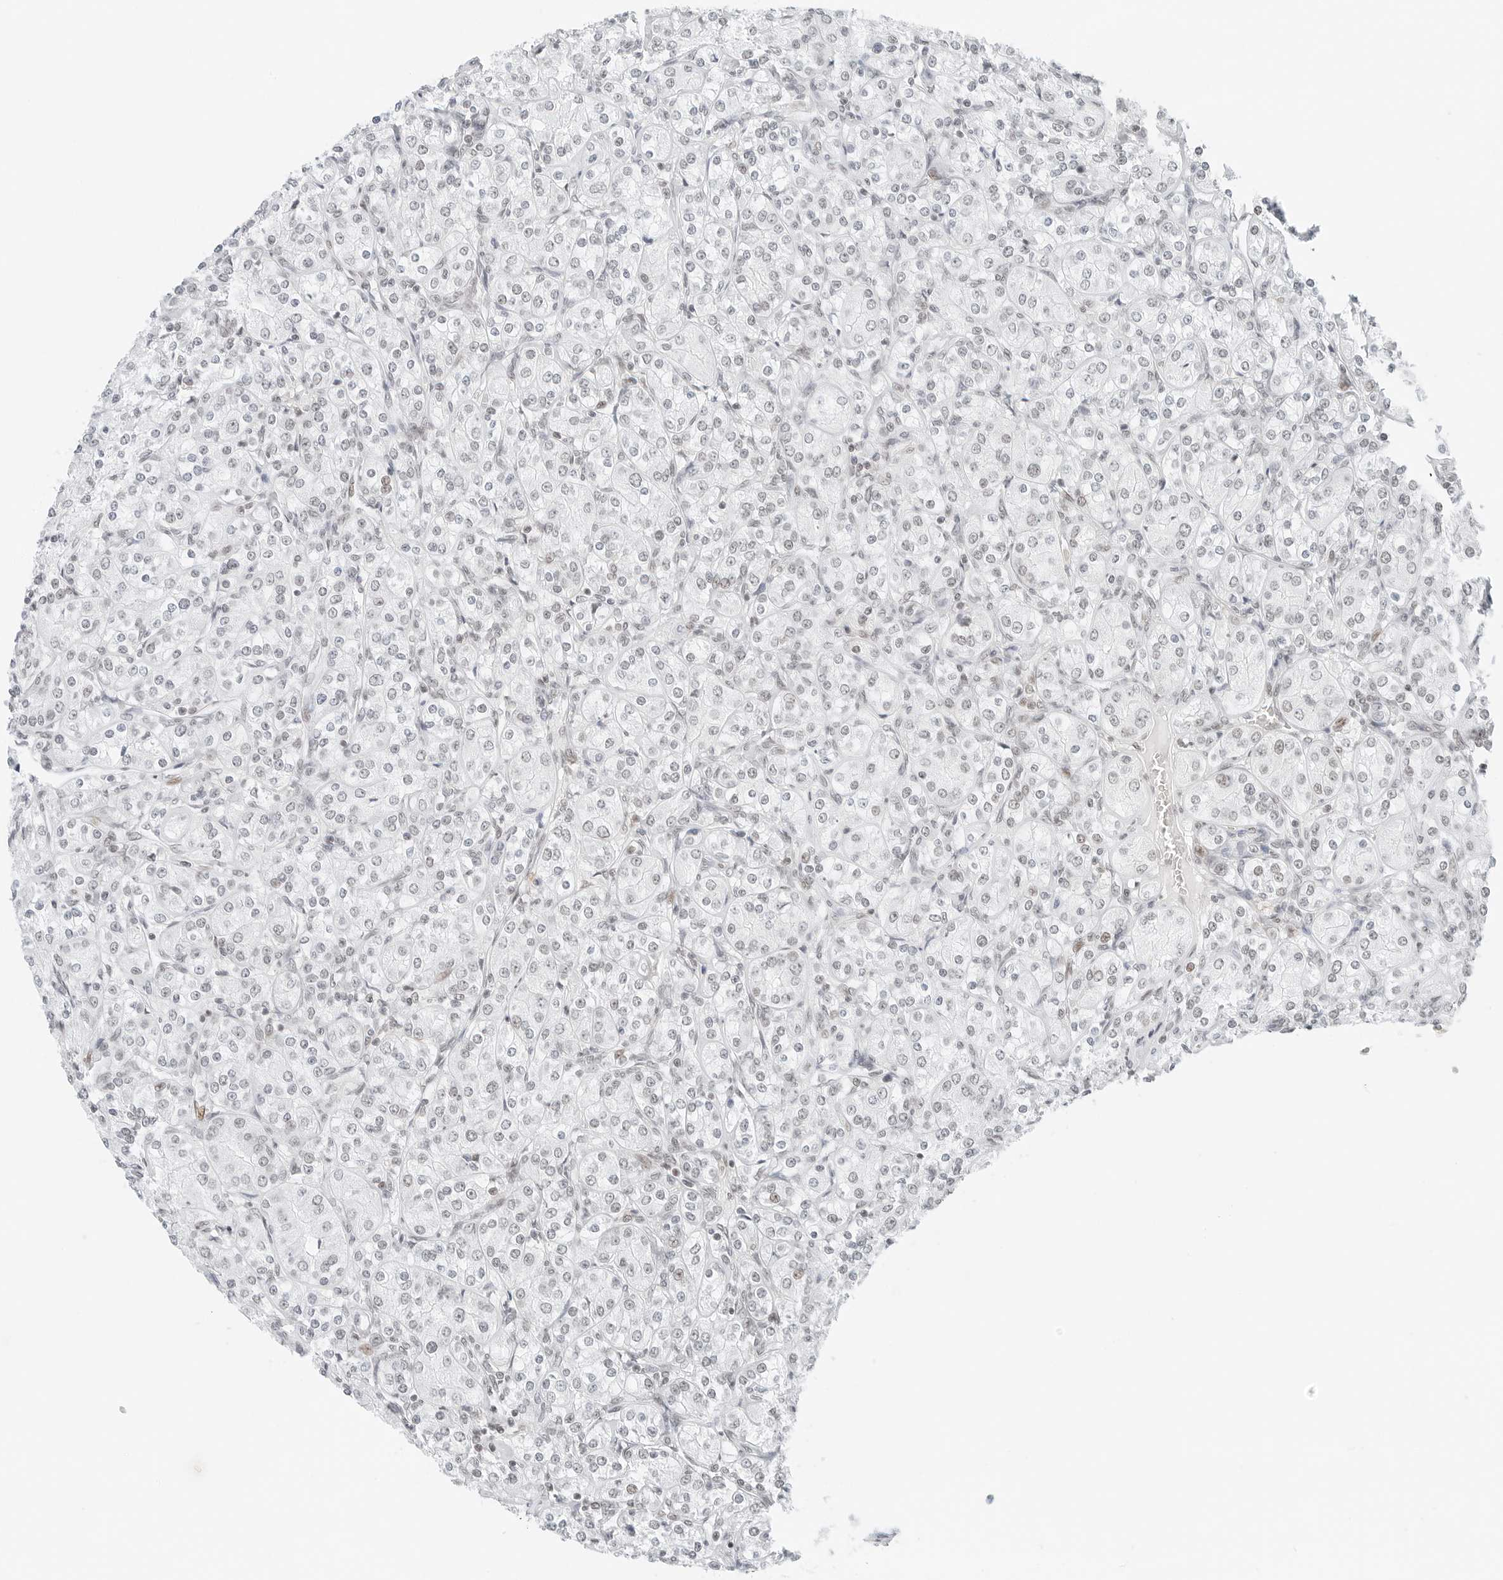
{"staining": {"intensity": "negative", "quantity": "none", "location": "none"}, "tissue": "renal cancer", "cell_type": "Tumor cells", "image_type": "cancer", "snomed": [{"axis": "morphology", "description": "Adenocarcinoma, NOS"}, {"axis": "topography", "description": "Kidney"}], "caption": "This is a image of immunohistochemistry staining of renal adenocarcinoma, which shows no positivity in tumor cells.", "gene": "CRTC2", "patient": {"sex": "male", "age": 77}}